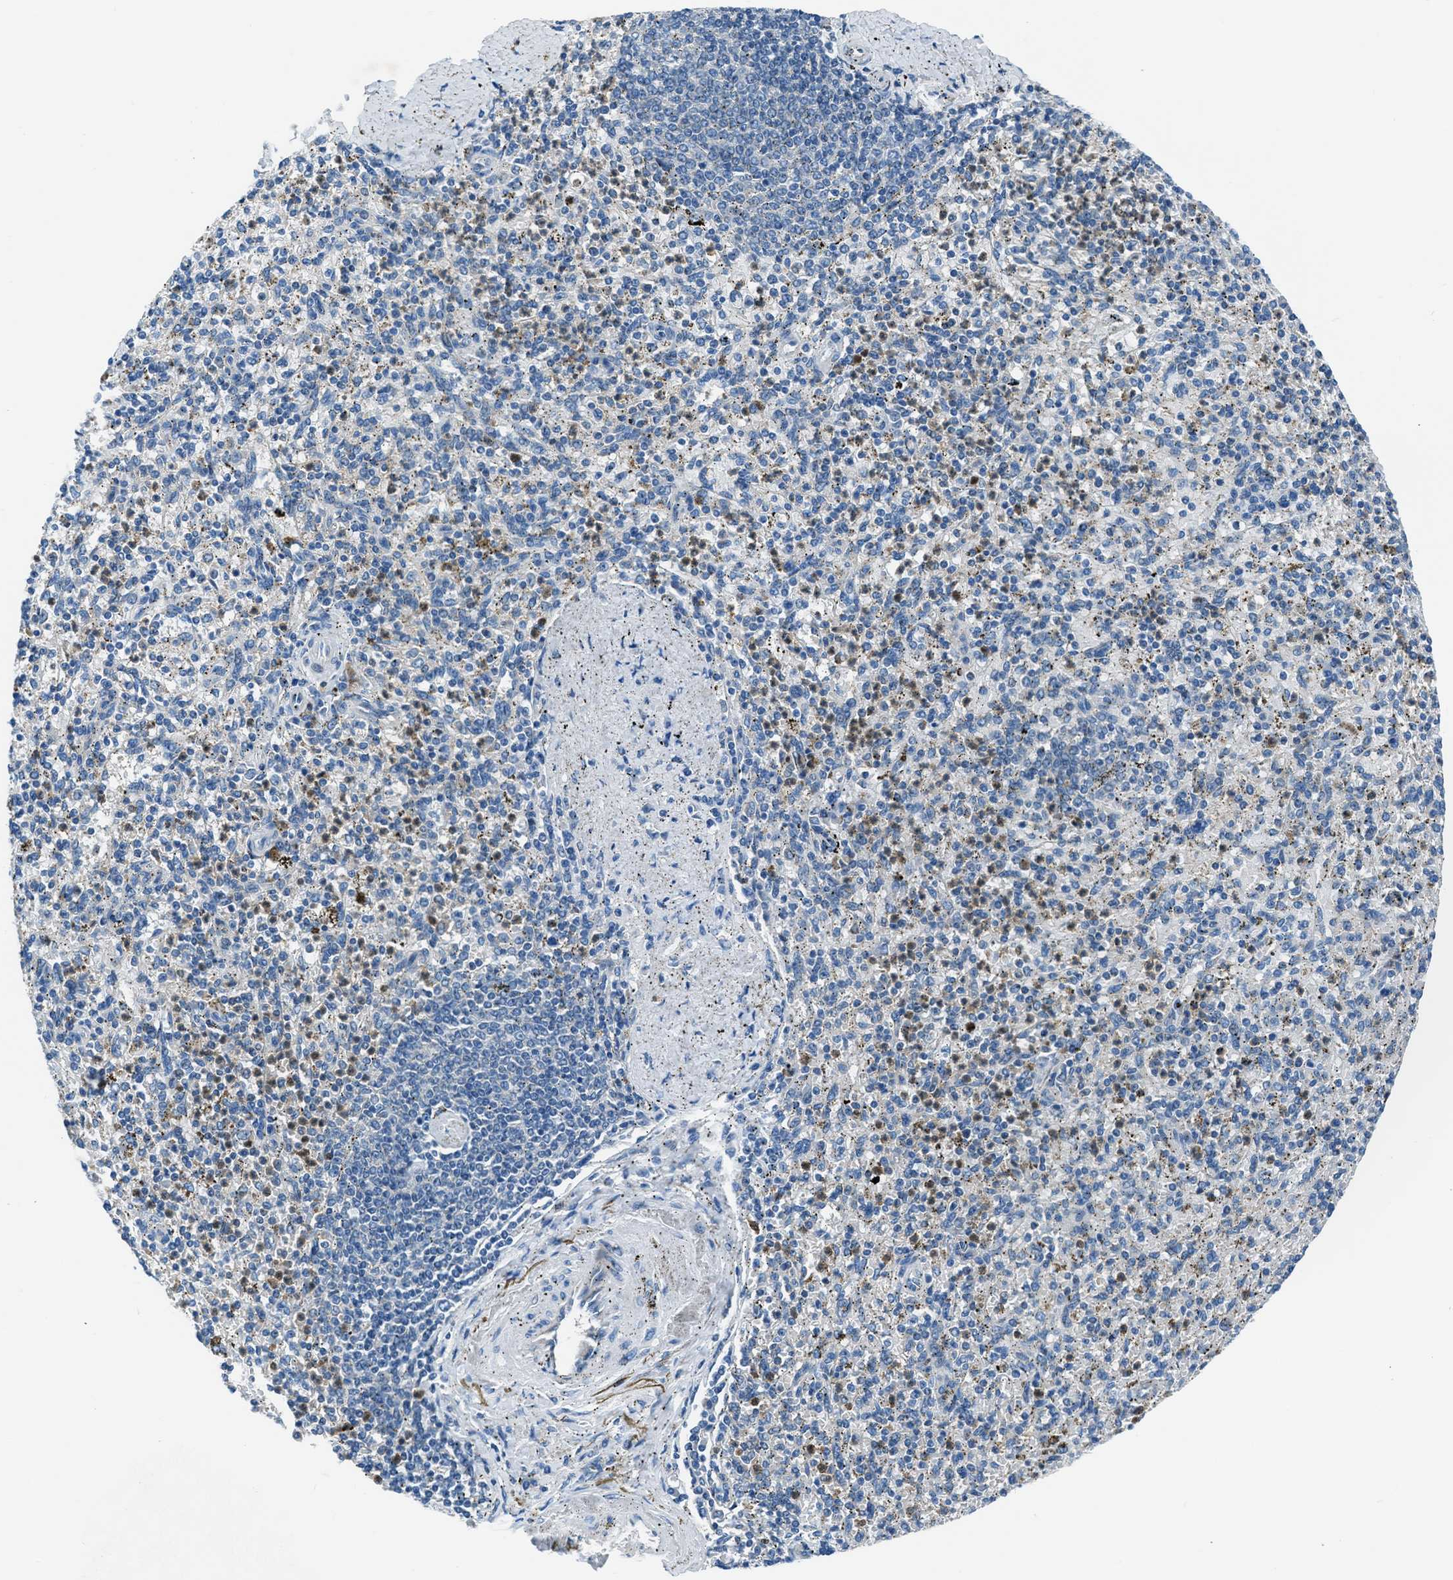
{"staining": {"intensity": "weak", "quantity": "<25%", "location": "cytoplasmic/membranous"}, "tissue": "spleen", "cell_type": "Cells in red pulp", "image_type": "normal", "snomed": [{"axis": "morphology", "description": "Normal tissue, NOS"}, {"axis": "topography", "description": "Spleen"}], "caption": "Micrograph shows no protein staining in cells in red pulp of benign spleen.", "gene": "SLC38A6", "patient": {"sex": "male", "age": 72}}